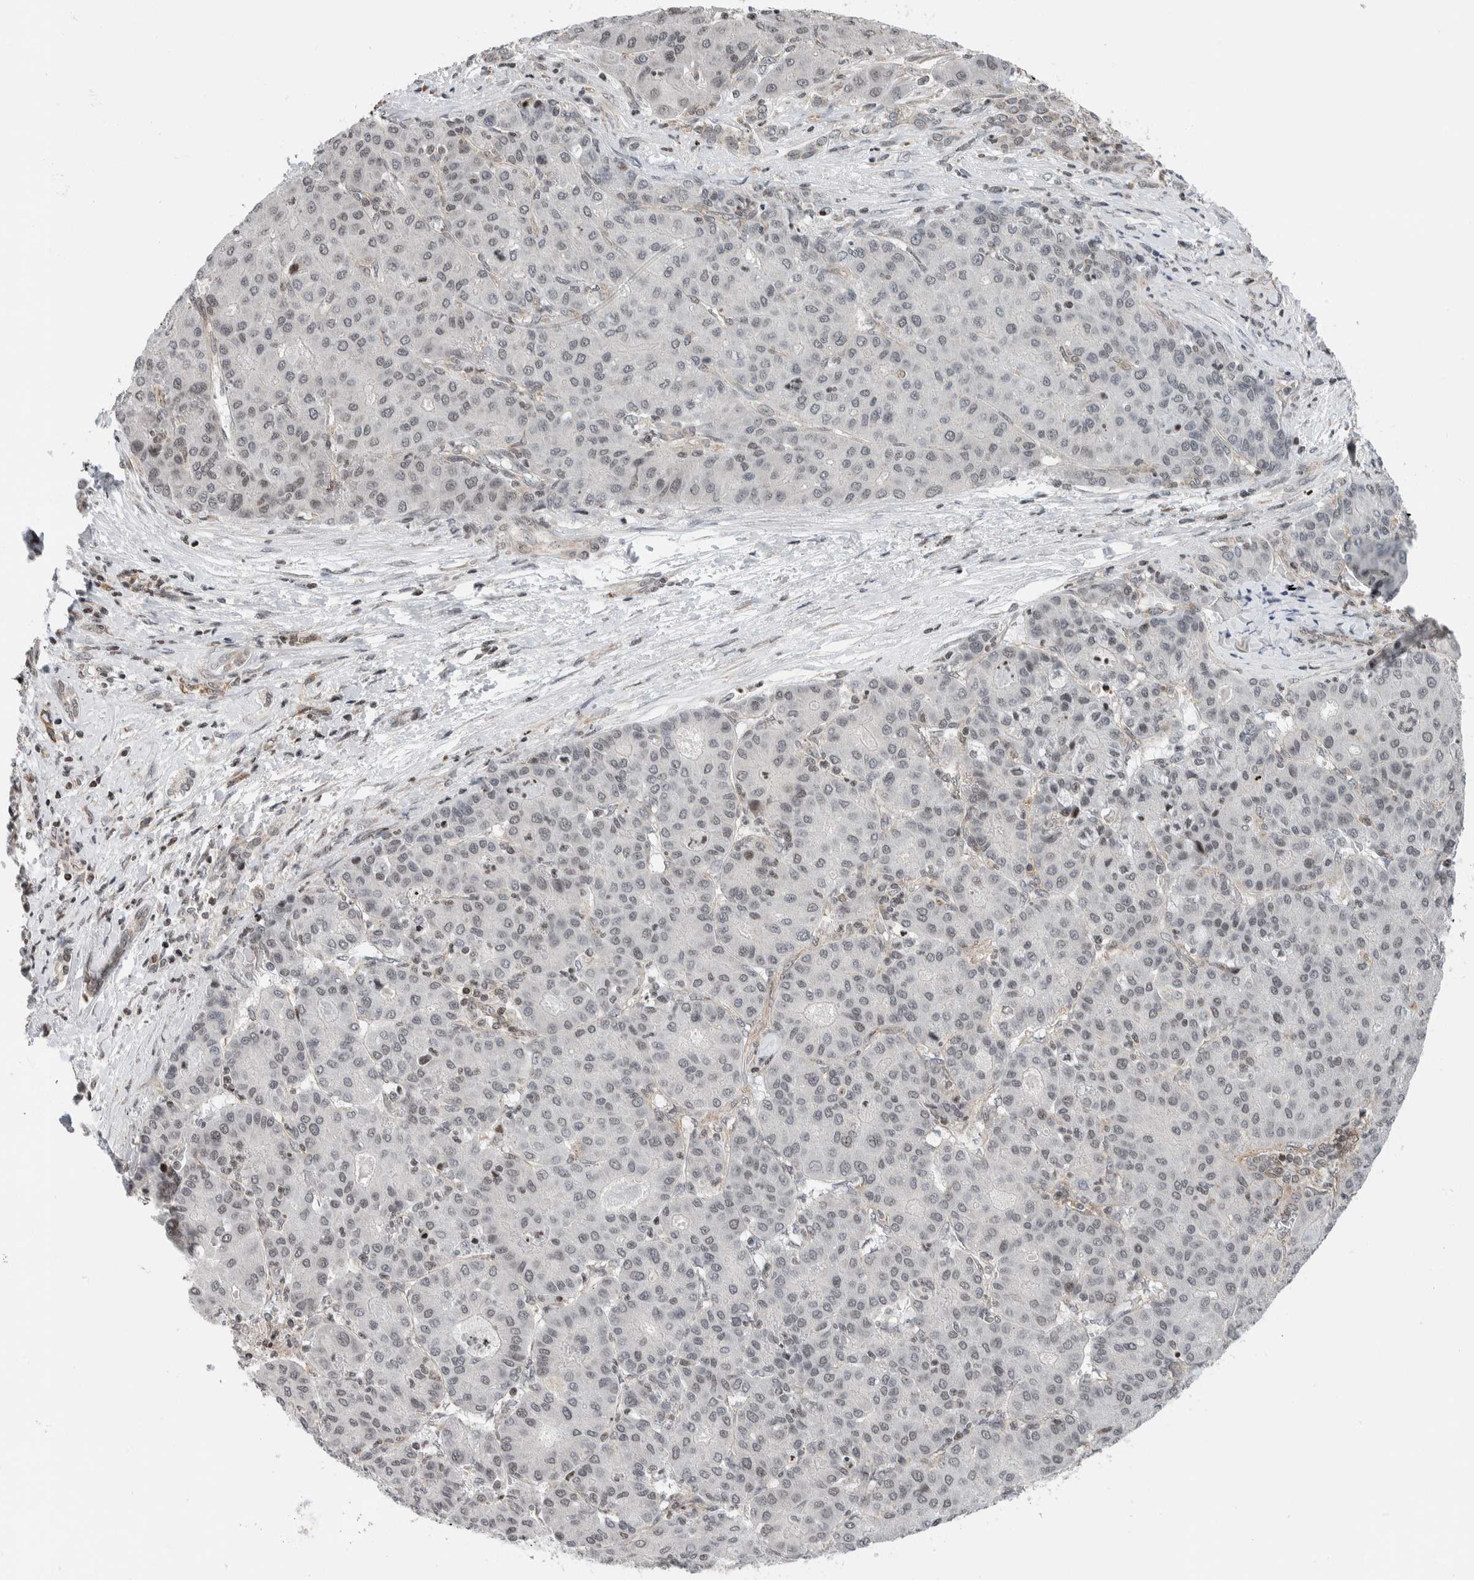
{"staining": {"intensity": "weak", "quantity": "<25%", "location": "nuclear"}, "tissue": "liver cancer", "cell_type": "Tumor cells", "image_type": "cancer", "snomed": [{"axis": "morphology", "description": "Carcinoma, Hepatocellular, NOS"}, {"axis": "topography", "description": "Liver"}], "caption": "Liver cancer was stained to show a protein in brown. There is no significant expression in tumor cells.", "gene": "NPLOC4", "patient": {"sex": "male", "age": 65}}